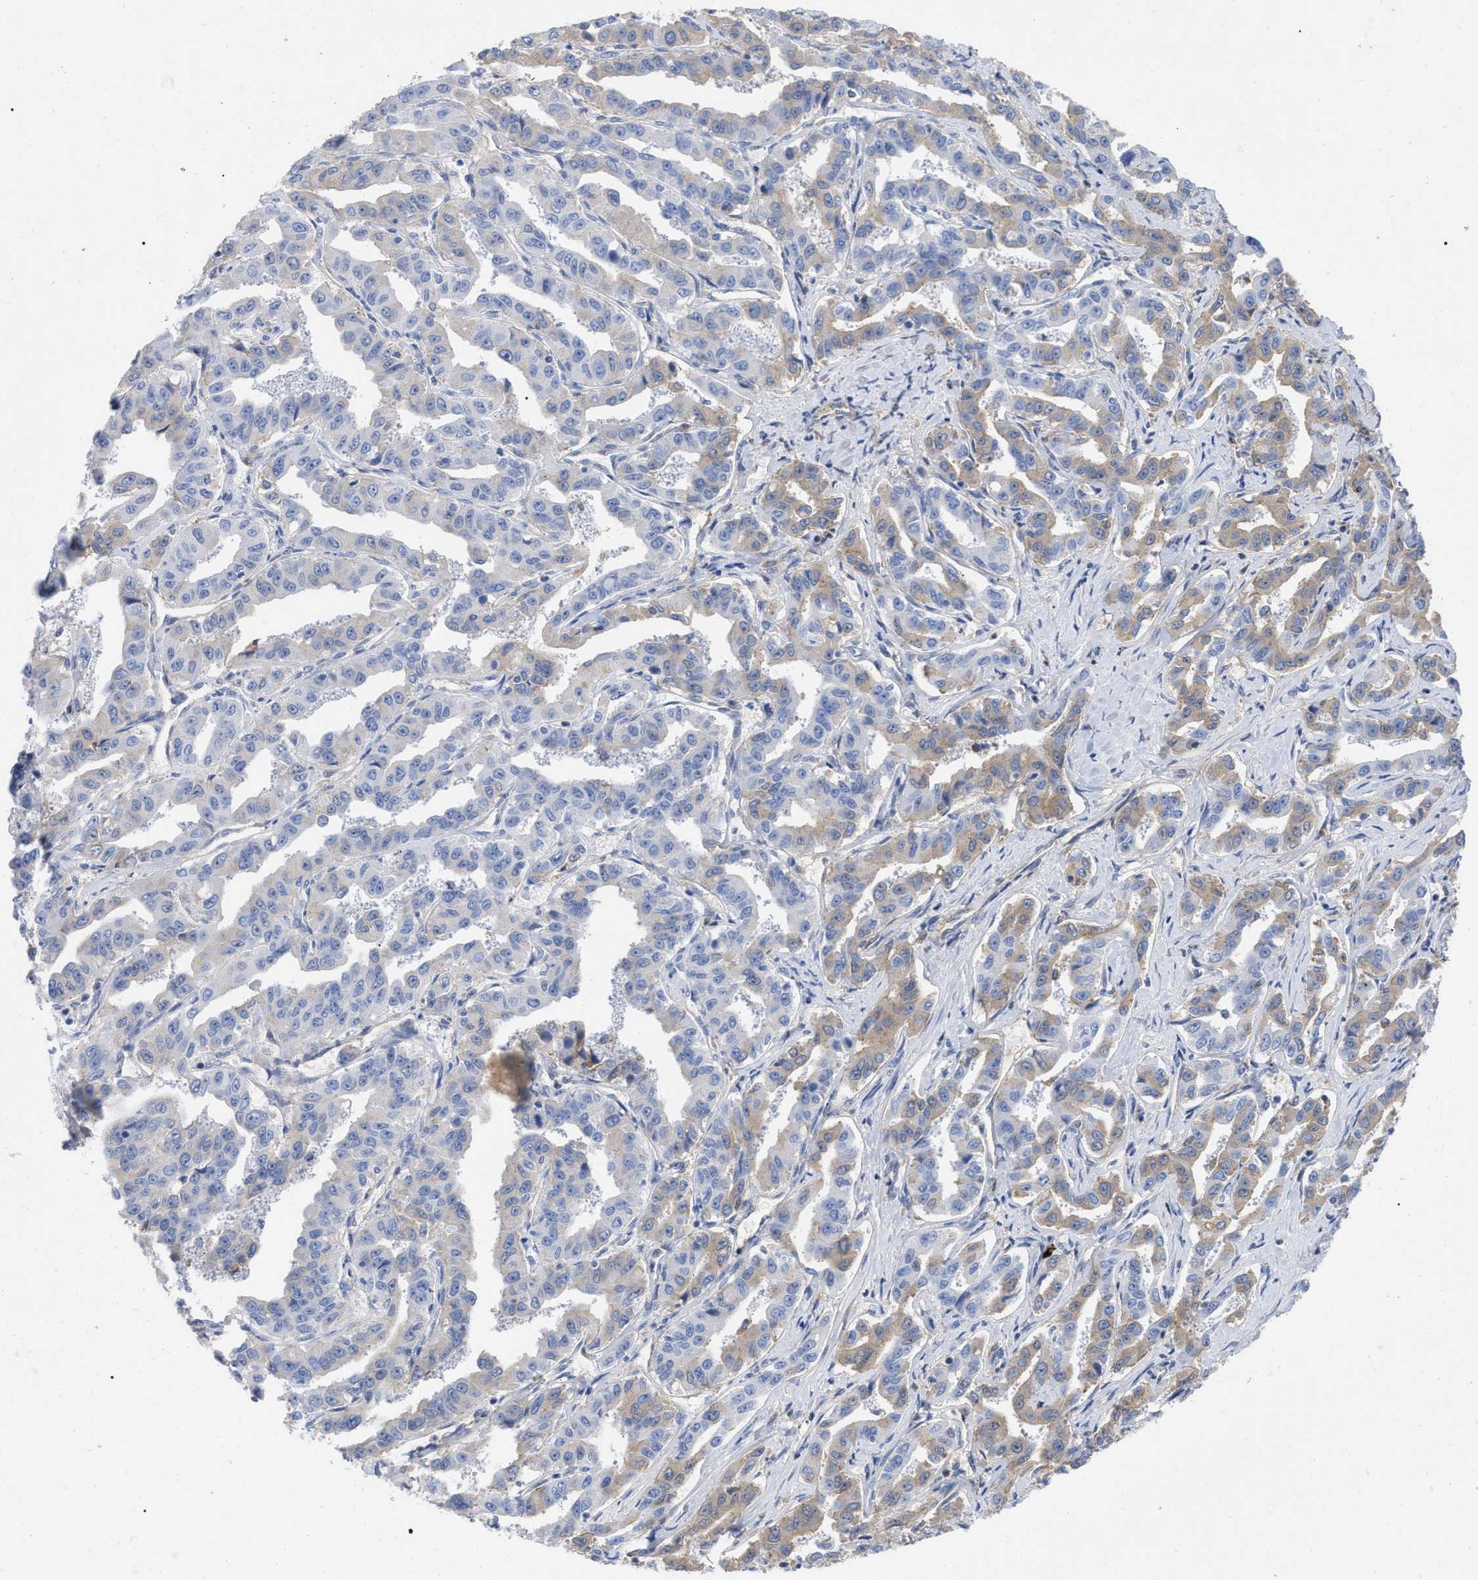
{"staining": {"intensity": "weak", "quantity": "25%-75%", "location": "cytoplasmic/membranous"}, "tissue": "liver cancer", "cell_type": "Tumor cells", "image_type": "cancer", "snomed": [{"axis": "morphology", "description": "Cholangiocarcinoma"}, {"axis": "topography", "description": "Liver"}], "caption": "Protein analysis of liver cholangiocarcinoma tissue displays weak cytoplasmic/membranous positivity in approximately 25%-75% of tumor cells.", "gene": "IGHV5-51", "patient": {"sex": "male", "age": 59}}